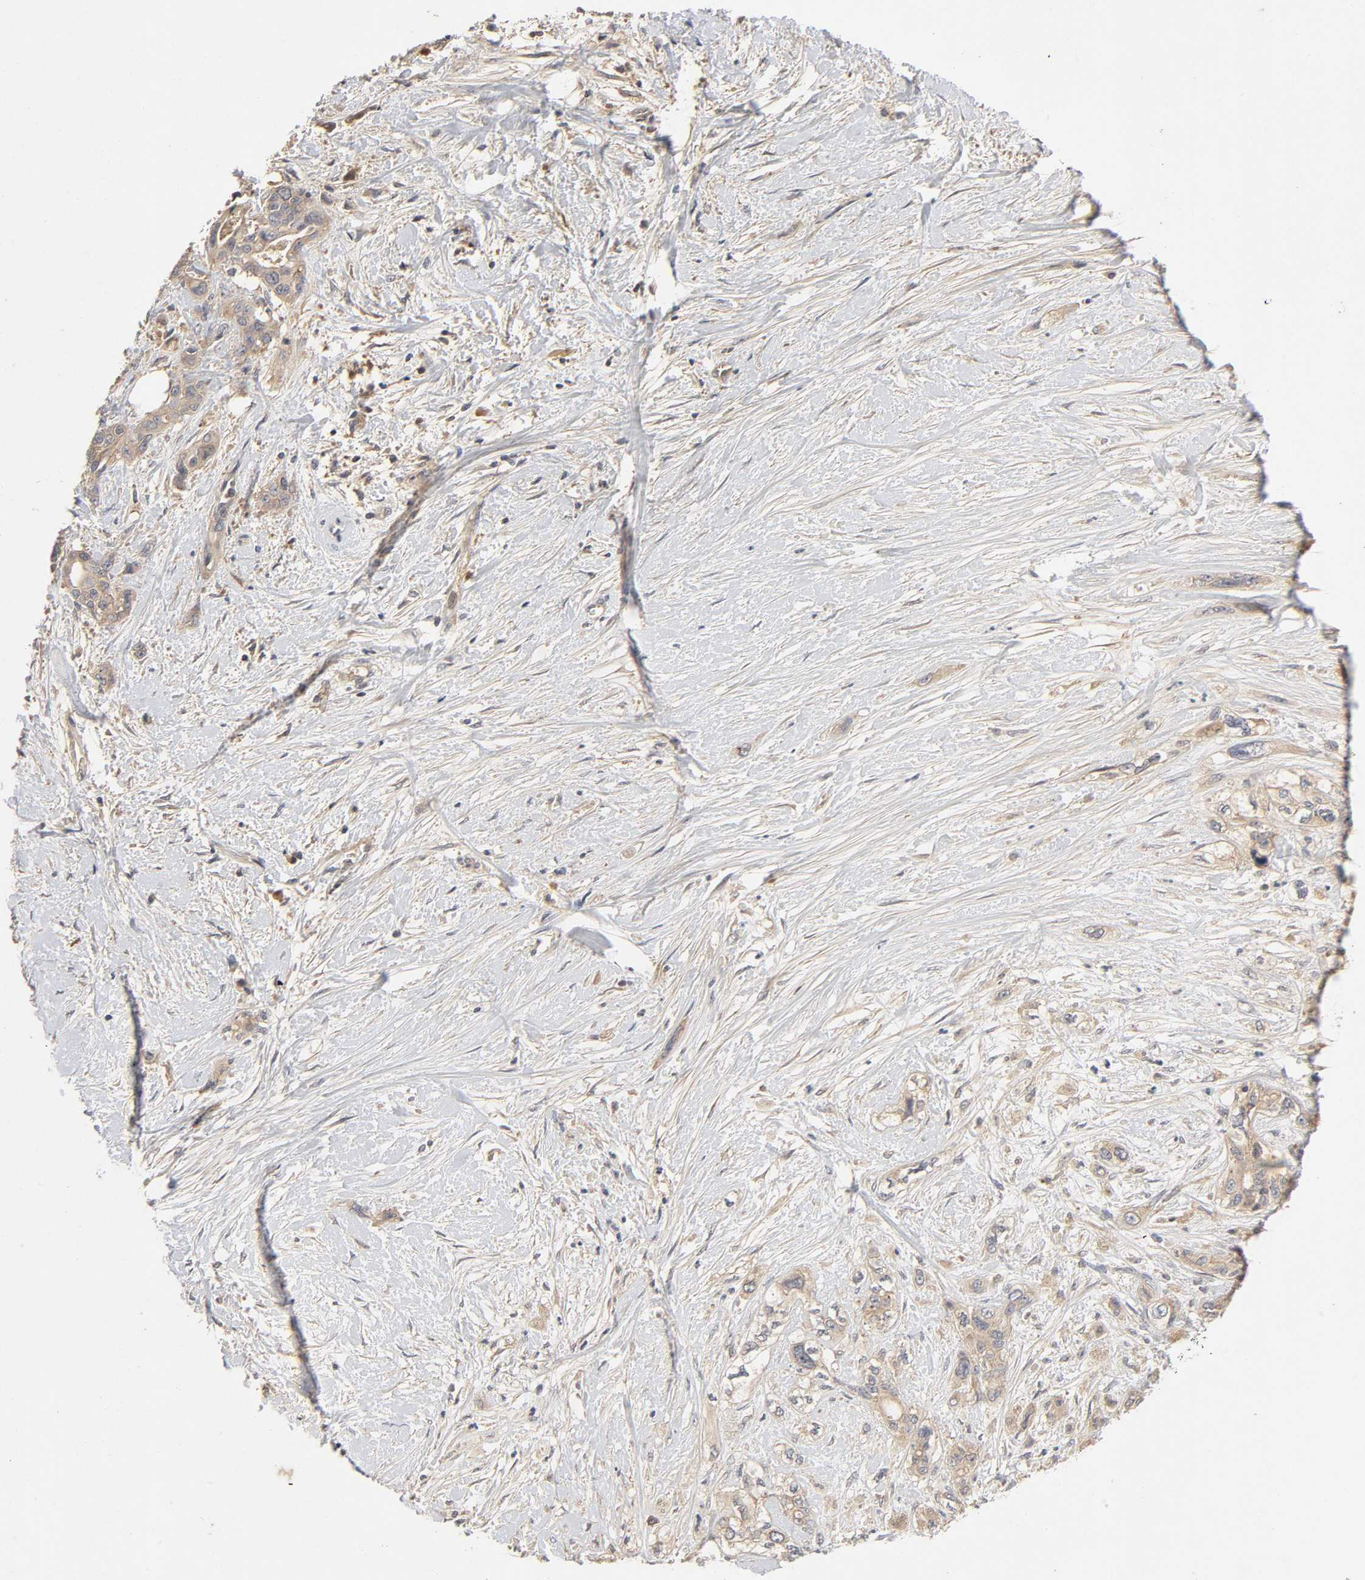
{"staining": {"intensity": "moderate", "quantity": ">75%", "location": "cytoplasmic/membranous"}, "tissue": "pancreatic cancer", "cell_type": "Tumor cells", "image_type": "cancer", "snomed": [{"axis": "morphology", "description": "Adenocarcinoma, NOS"}, {"axis": "topography", "description": "Pancreas"}], "caption": "A high-resolution image shows immunohistochemistry staining of pancreatic cancer, which exhibits moderate cytoplasmic/membranous positivity in approximately >75% of tumor cells. (DAB = brown stain, brightfield microscopy at high magnification).", "gene": "CPB2", "patient": {"sex": "male", "age": 46}}